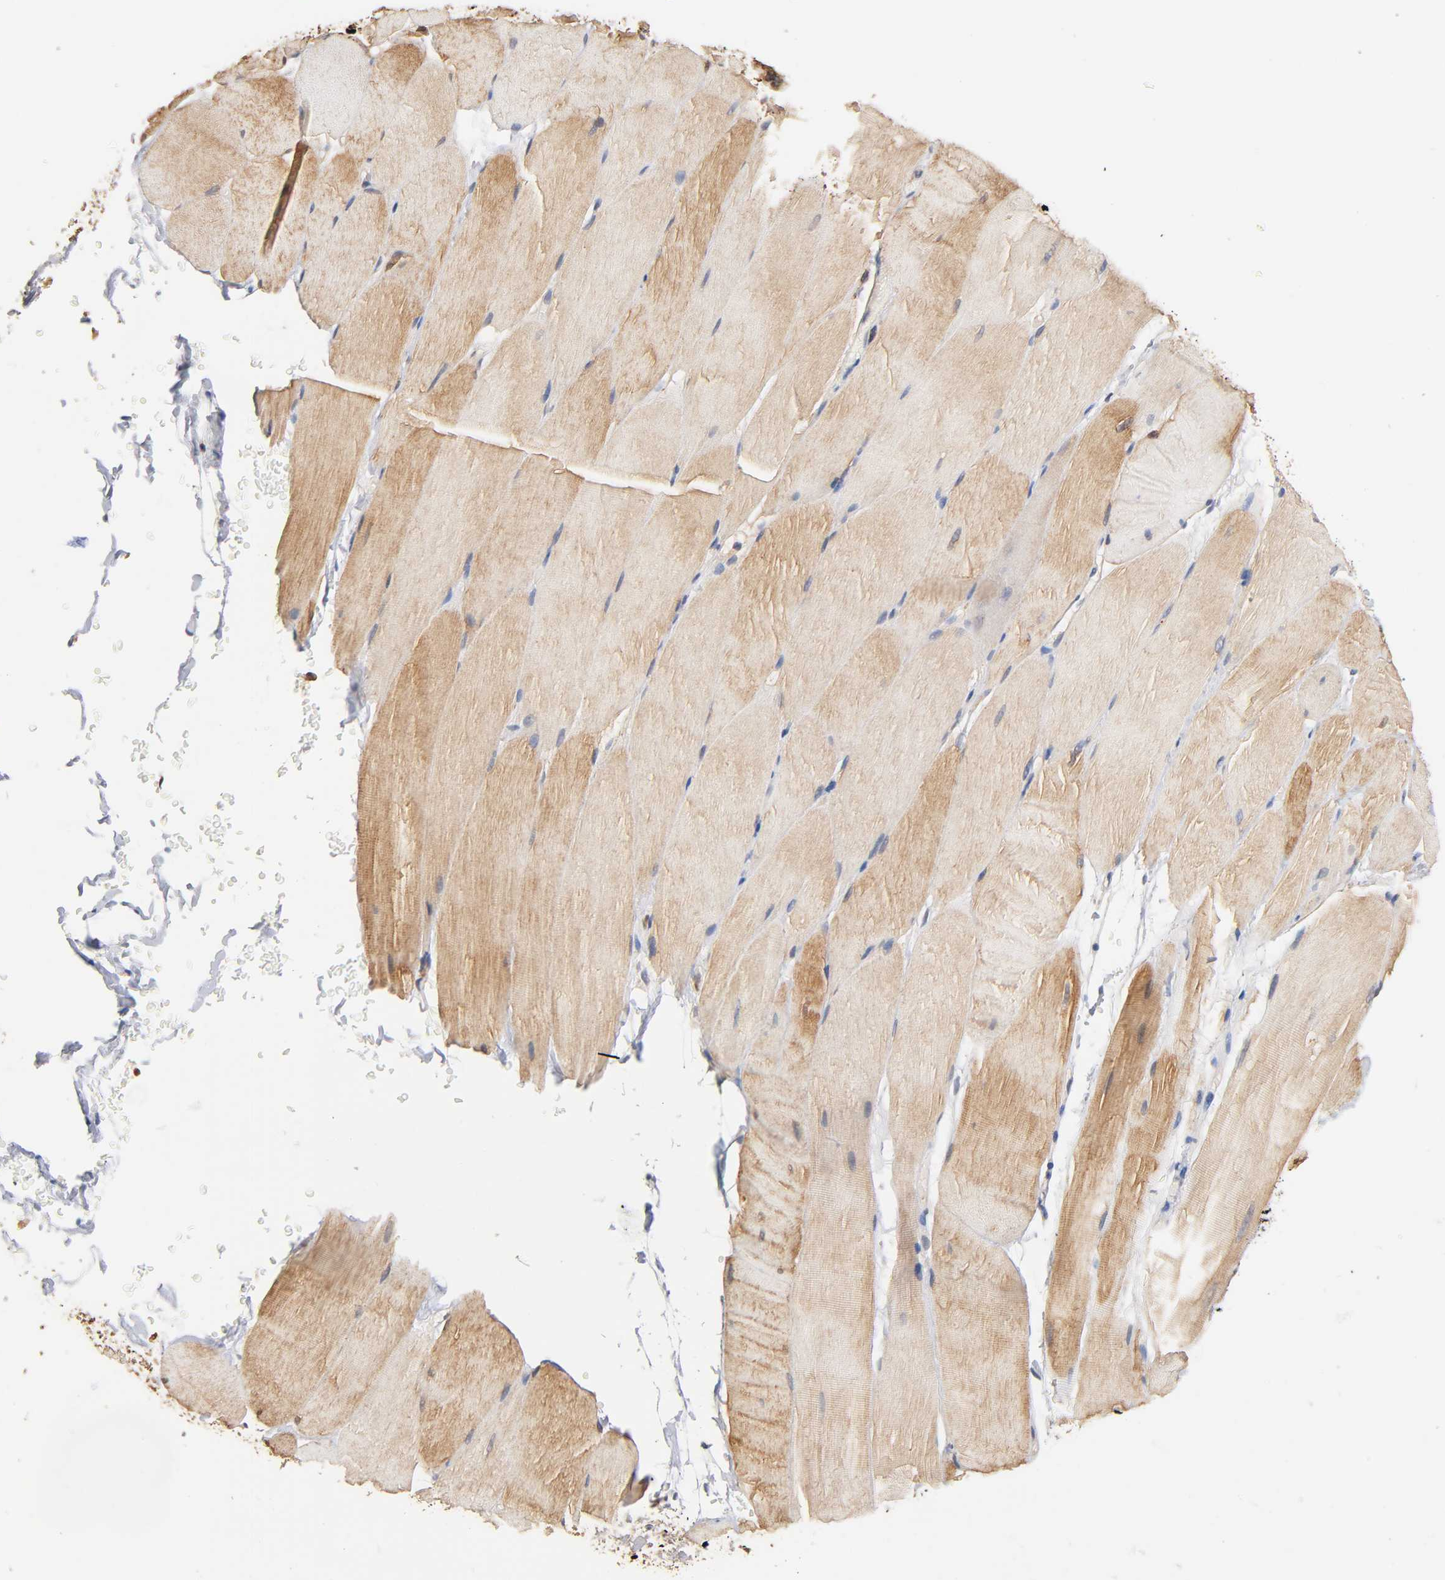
{"staining": {"intensity": "moderate", "quantity": ">75%", "location": "cytoplasmic/membranous"}, "tissue": "skeletal muscle", "cell_type": "Myocytes", "image_type": "normal", "snomed": [{"axis": "morphology", "description": "Normal tissue, NOS"}, {"axis": "topography", "description": "Skeletal muscle"}, {"axis": "topography", "description": "Parathyroid gland"}], "caption": "Approximately >75% of myocytes in unremarkable human skeletal muscle exhibit moderate cytoplasmic/membranous protein expression as visualized by brown immunohistochemical staining.", "gene": "ALDOA", "patient": {"sex": "female", "age": 37}}